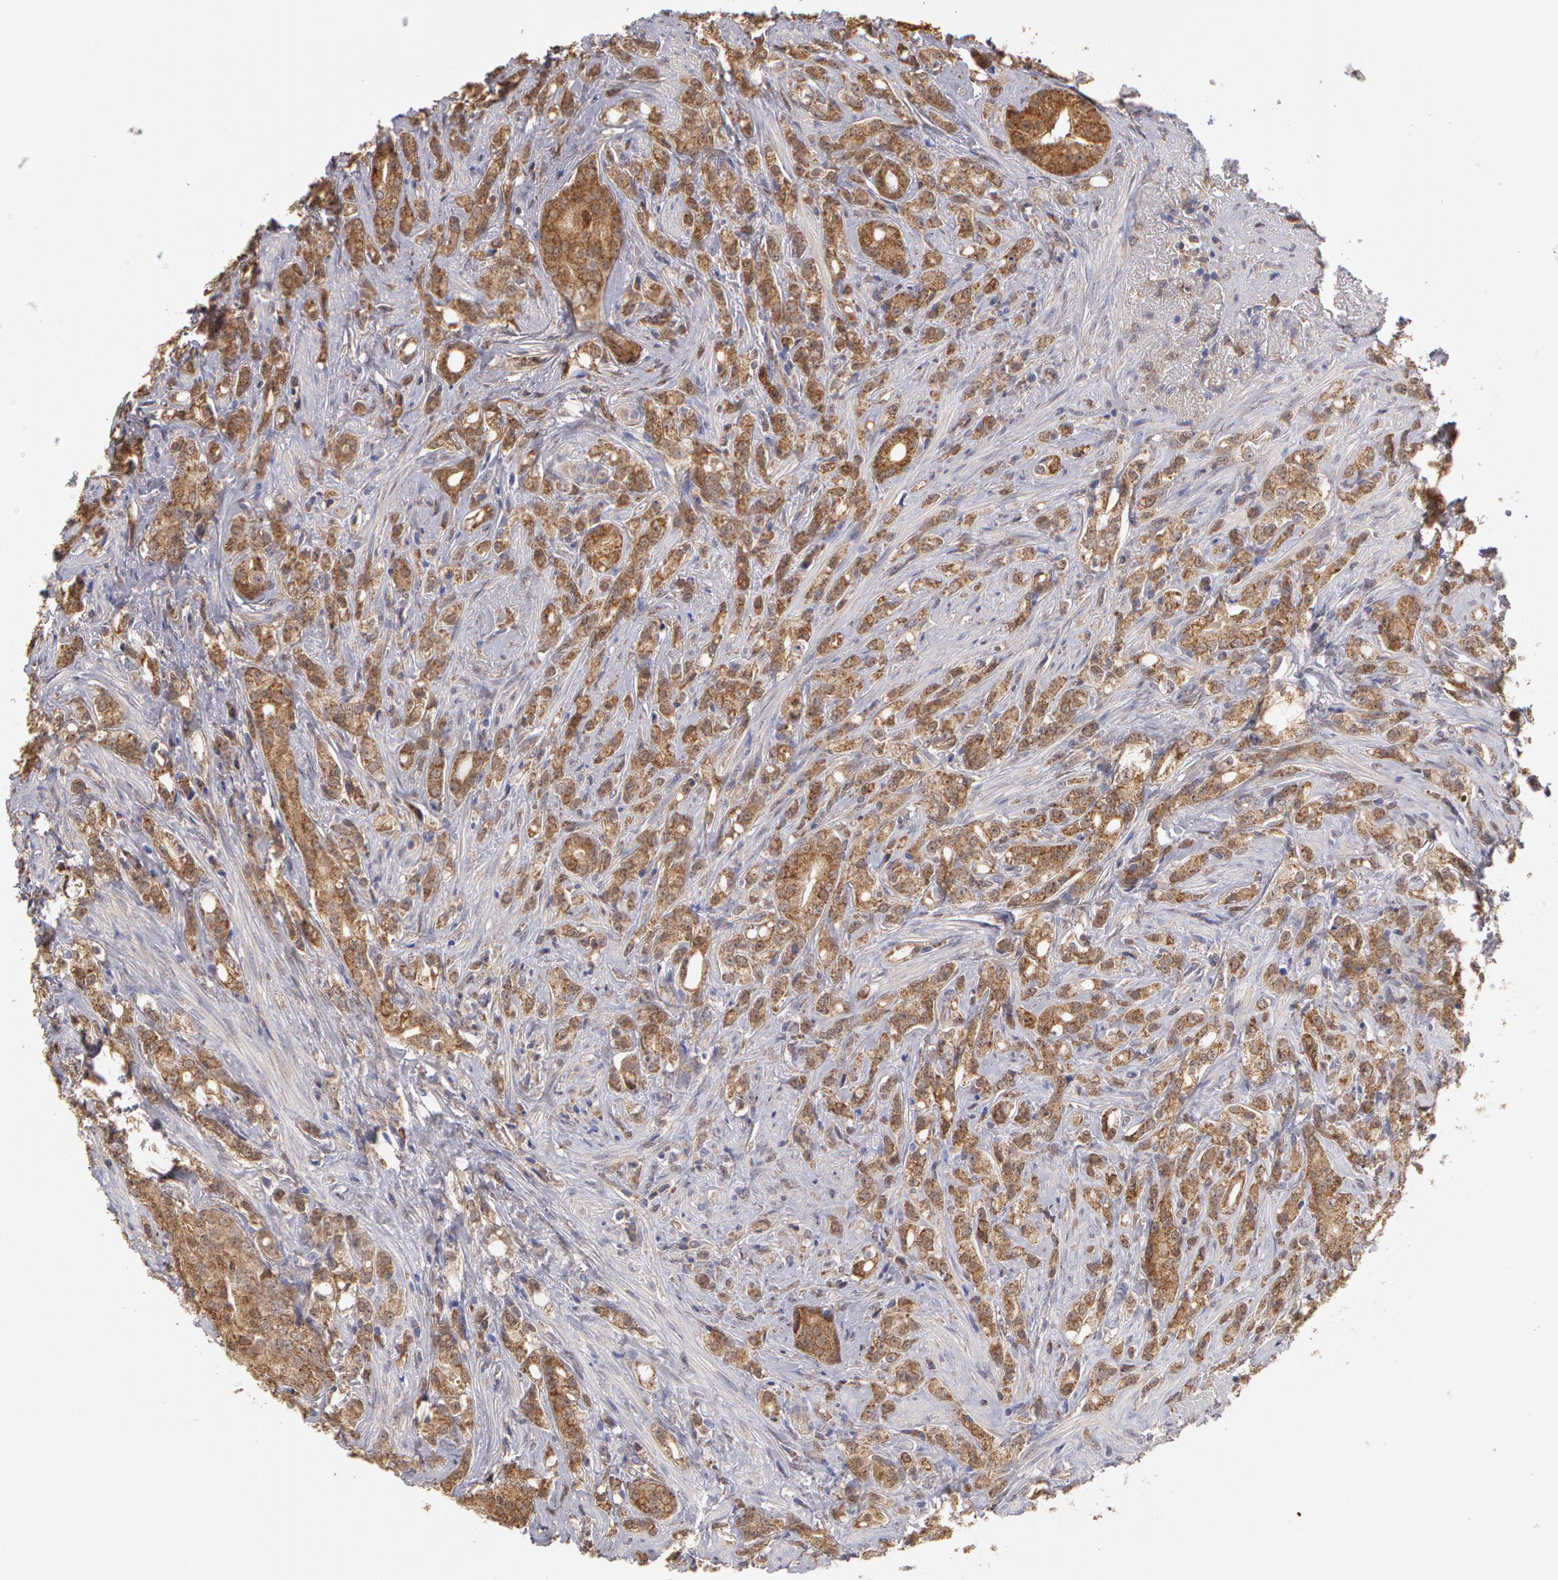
{"staining": {"intensity": "moderate", "quantity": ">75%", "location": "cytoplasmic/membranous"}, "tissue": "prostate cancer", "cell_type": "Tumor cells", "image_type": "cancer", "snomed": [{"axis": "morphology", "description": "Adenocarcinoma, Medium grade"}, {"axis": "topography", "description": "Prostate"}], "caption": "A brown stain shows moderate cytoplasmic/membranous staining of a protein in prostate cancer (adenocarcinoma (medium-grade)) tumor cells. The protein of interest is stained brown, and the nuclei are stained in blue (DAB IHC with brightfield microscopy, high magnification).", "gene": "MPST", "patient": {"sex": "male", "age": 59}}